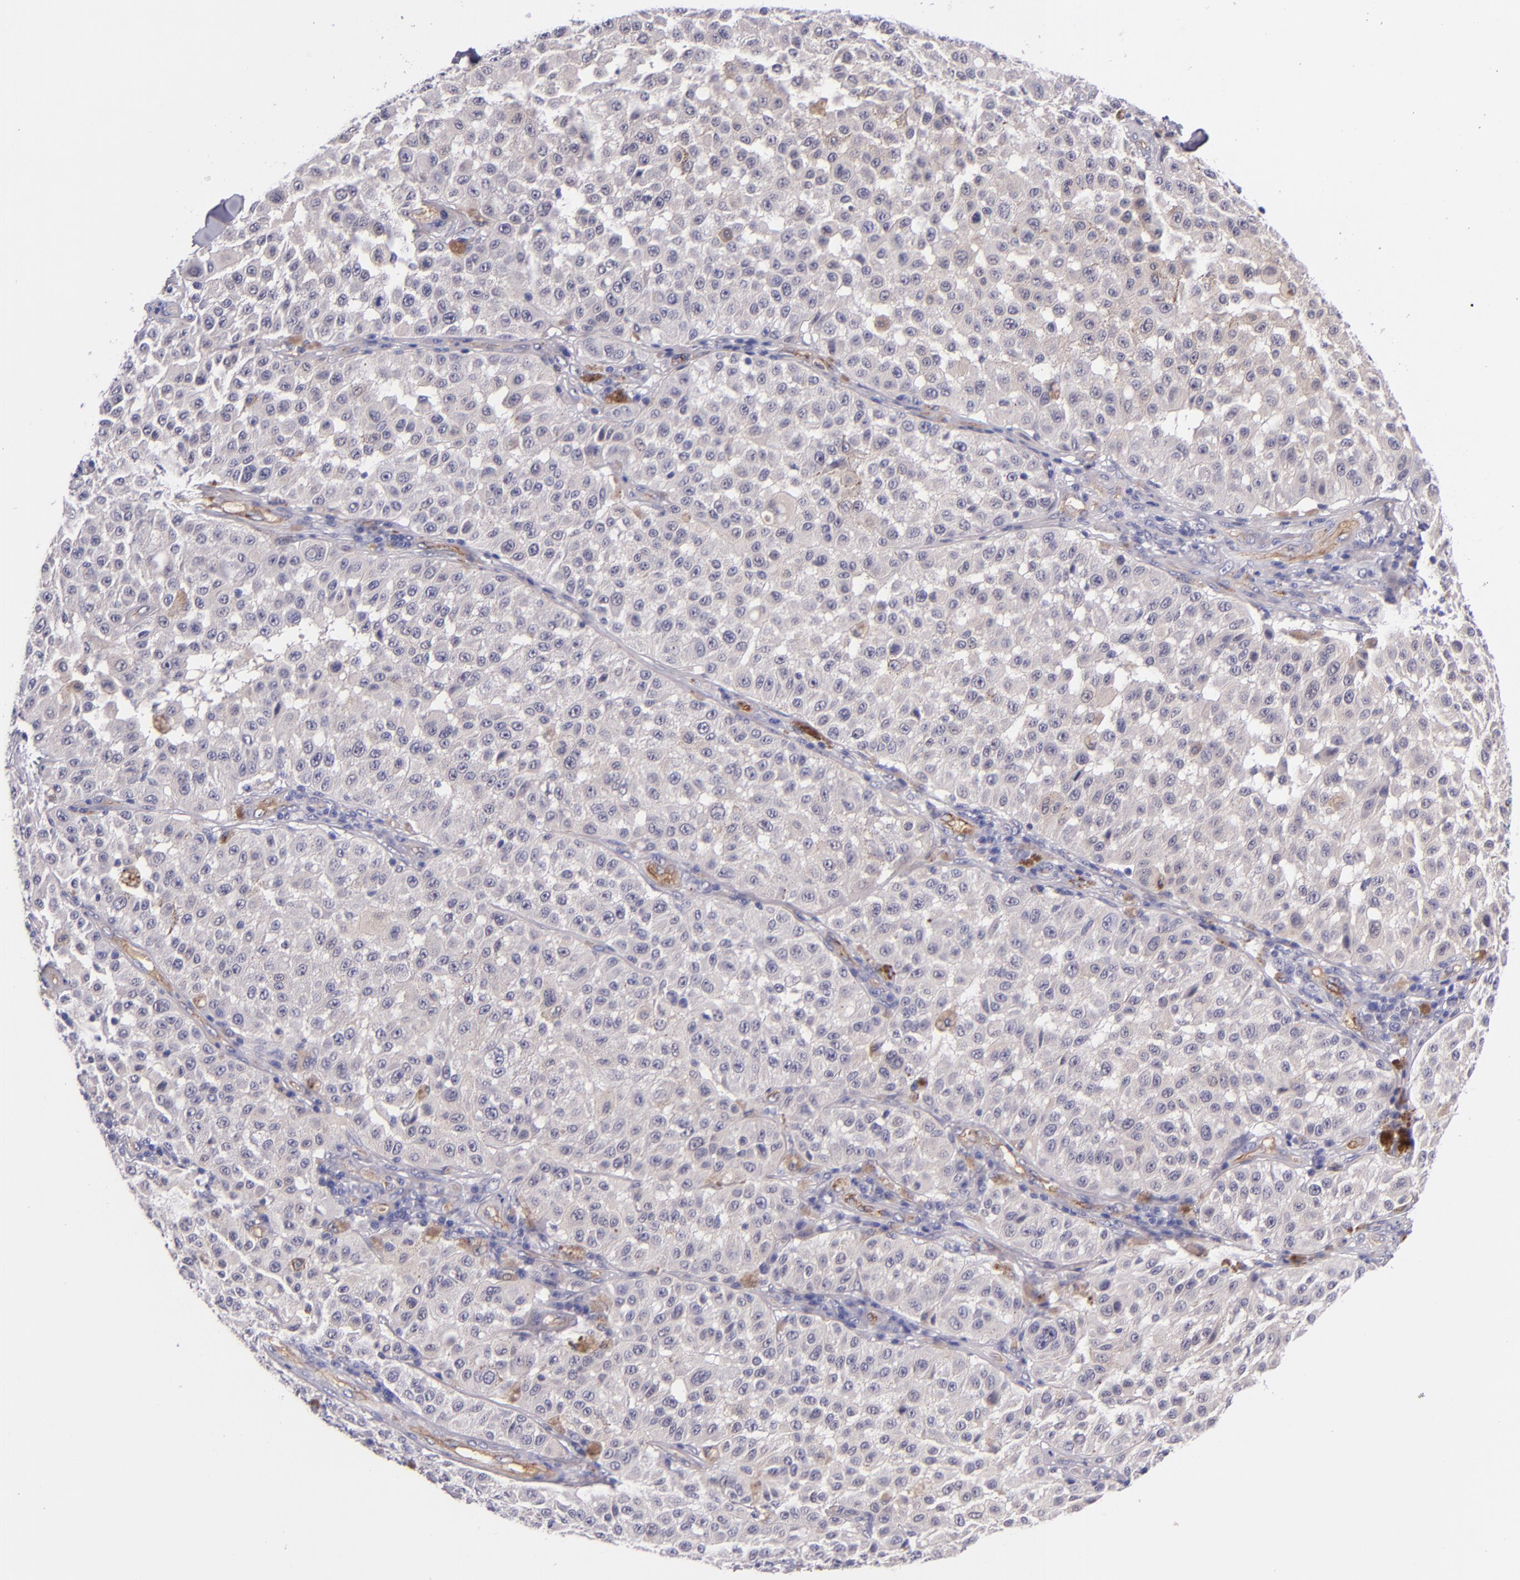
{"staining": {"intensity": "strong", "quantity": "<25%", "location": "cytoplasmic/membranous"}, "tissue": "melanoma", "cell_type": "Tumor cells", "image_type": "cancer", "snomed": [{"axis": "morphology", "description": "Malignant melanoma, NOS"}, {"axis": "topography", "description": "Skin"}], "caption": "Strong cytoplasmic/membranous protein expression is present in approximately <25% of tumor cells in melanoma.", "gene": "NOS3", "patient": {"sex": "female", "age": 64}}